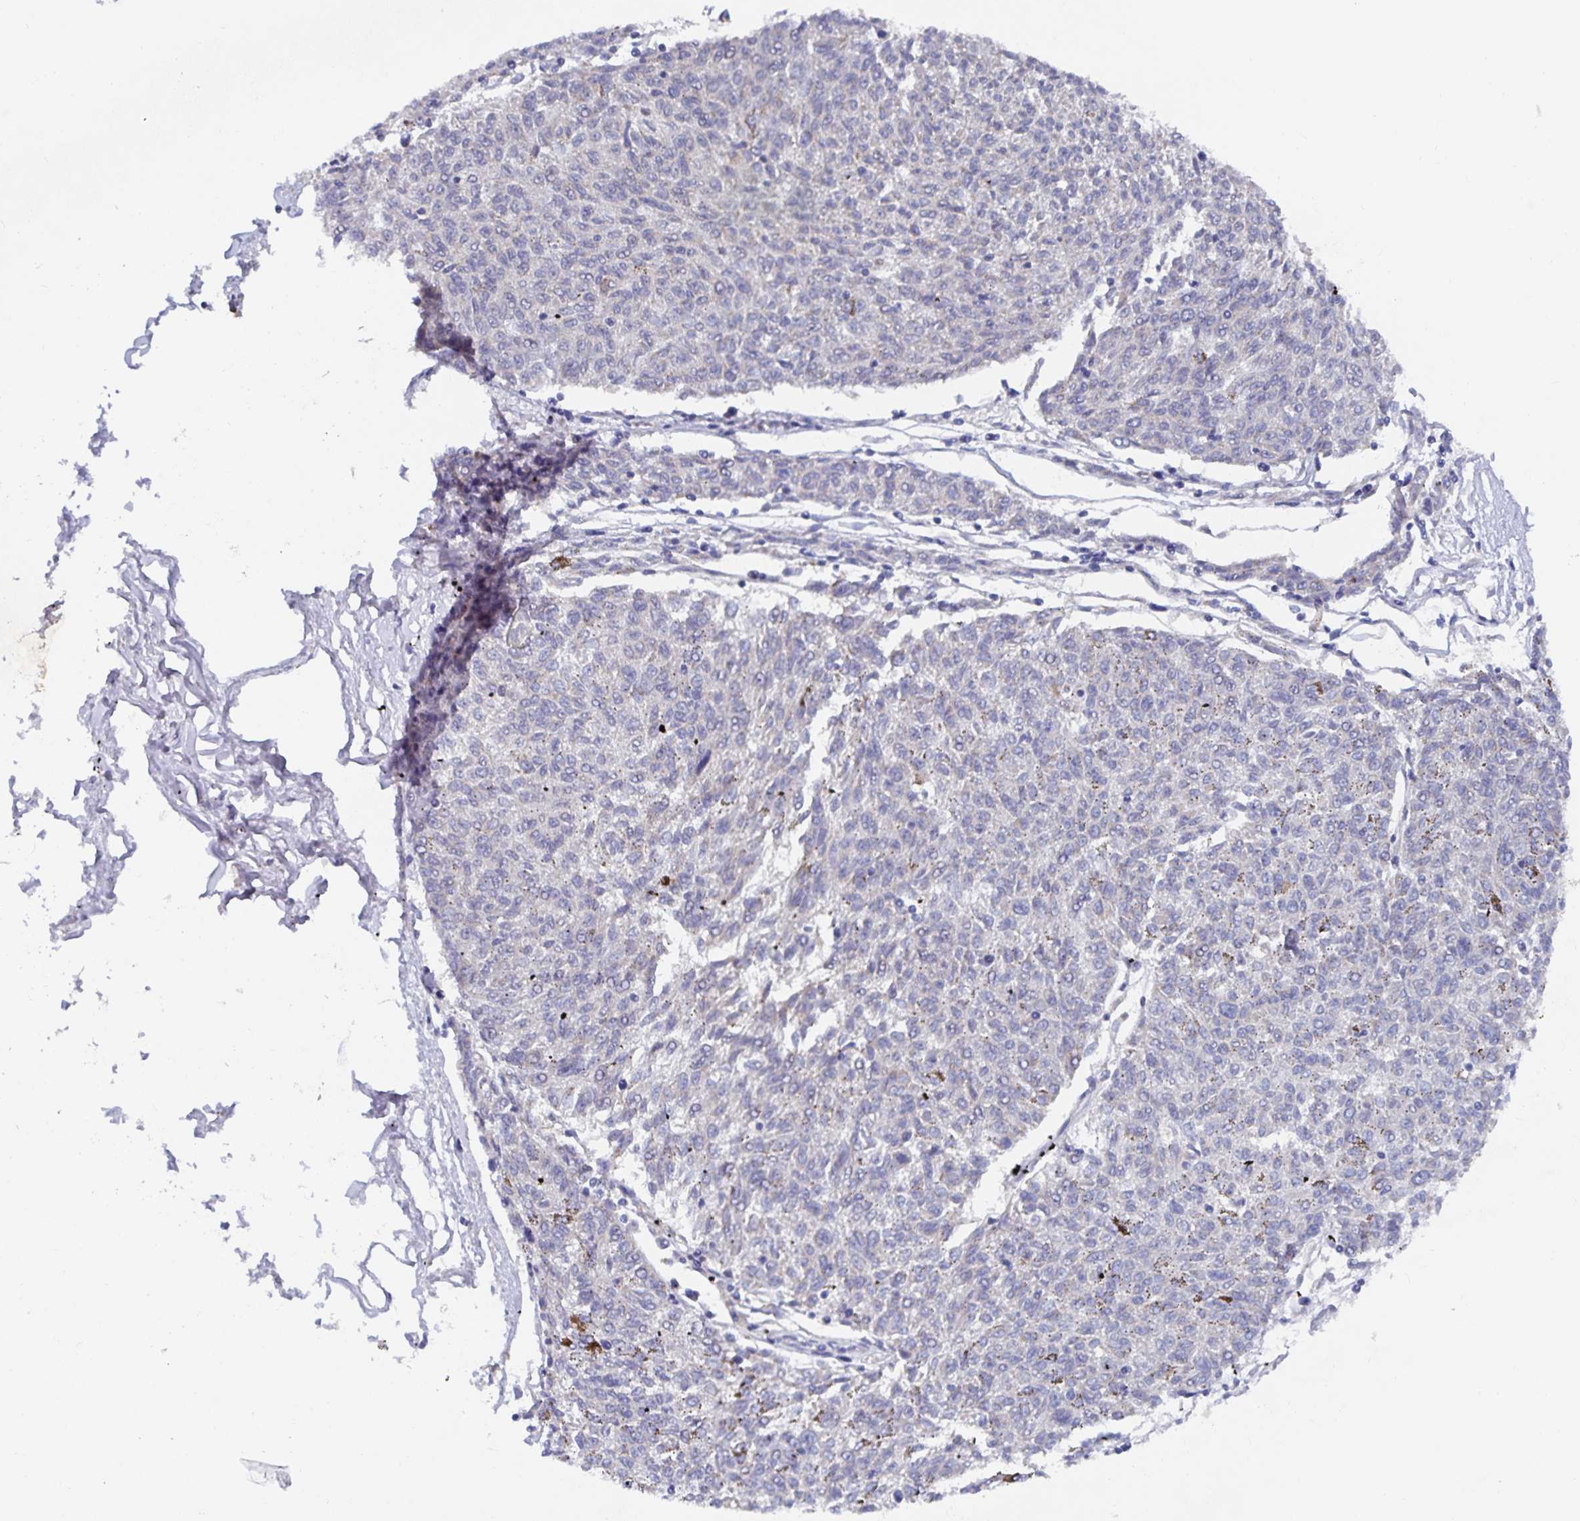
{"staining": {"intensity": "negative", "quantity": "none", "location": "none"}, "tissue": "melanoma", "cell_type": "Tumor cells", "image_type": "cancer", "snomed": [{"axis": "morphology", "description": "Malignant melanoma, NOS"}, {"axis": "topography", "description": "Skin"}], "caption": "Malignant melanoma was stained to show a protein in brown. There is no significant expression in tumor cells. (Brightfield microscopy of DAB immunohistochemistry at high magnification).", "gene": "ZIK1", "patient": {"sex": "female", "age": 72}}